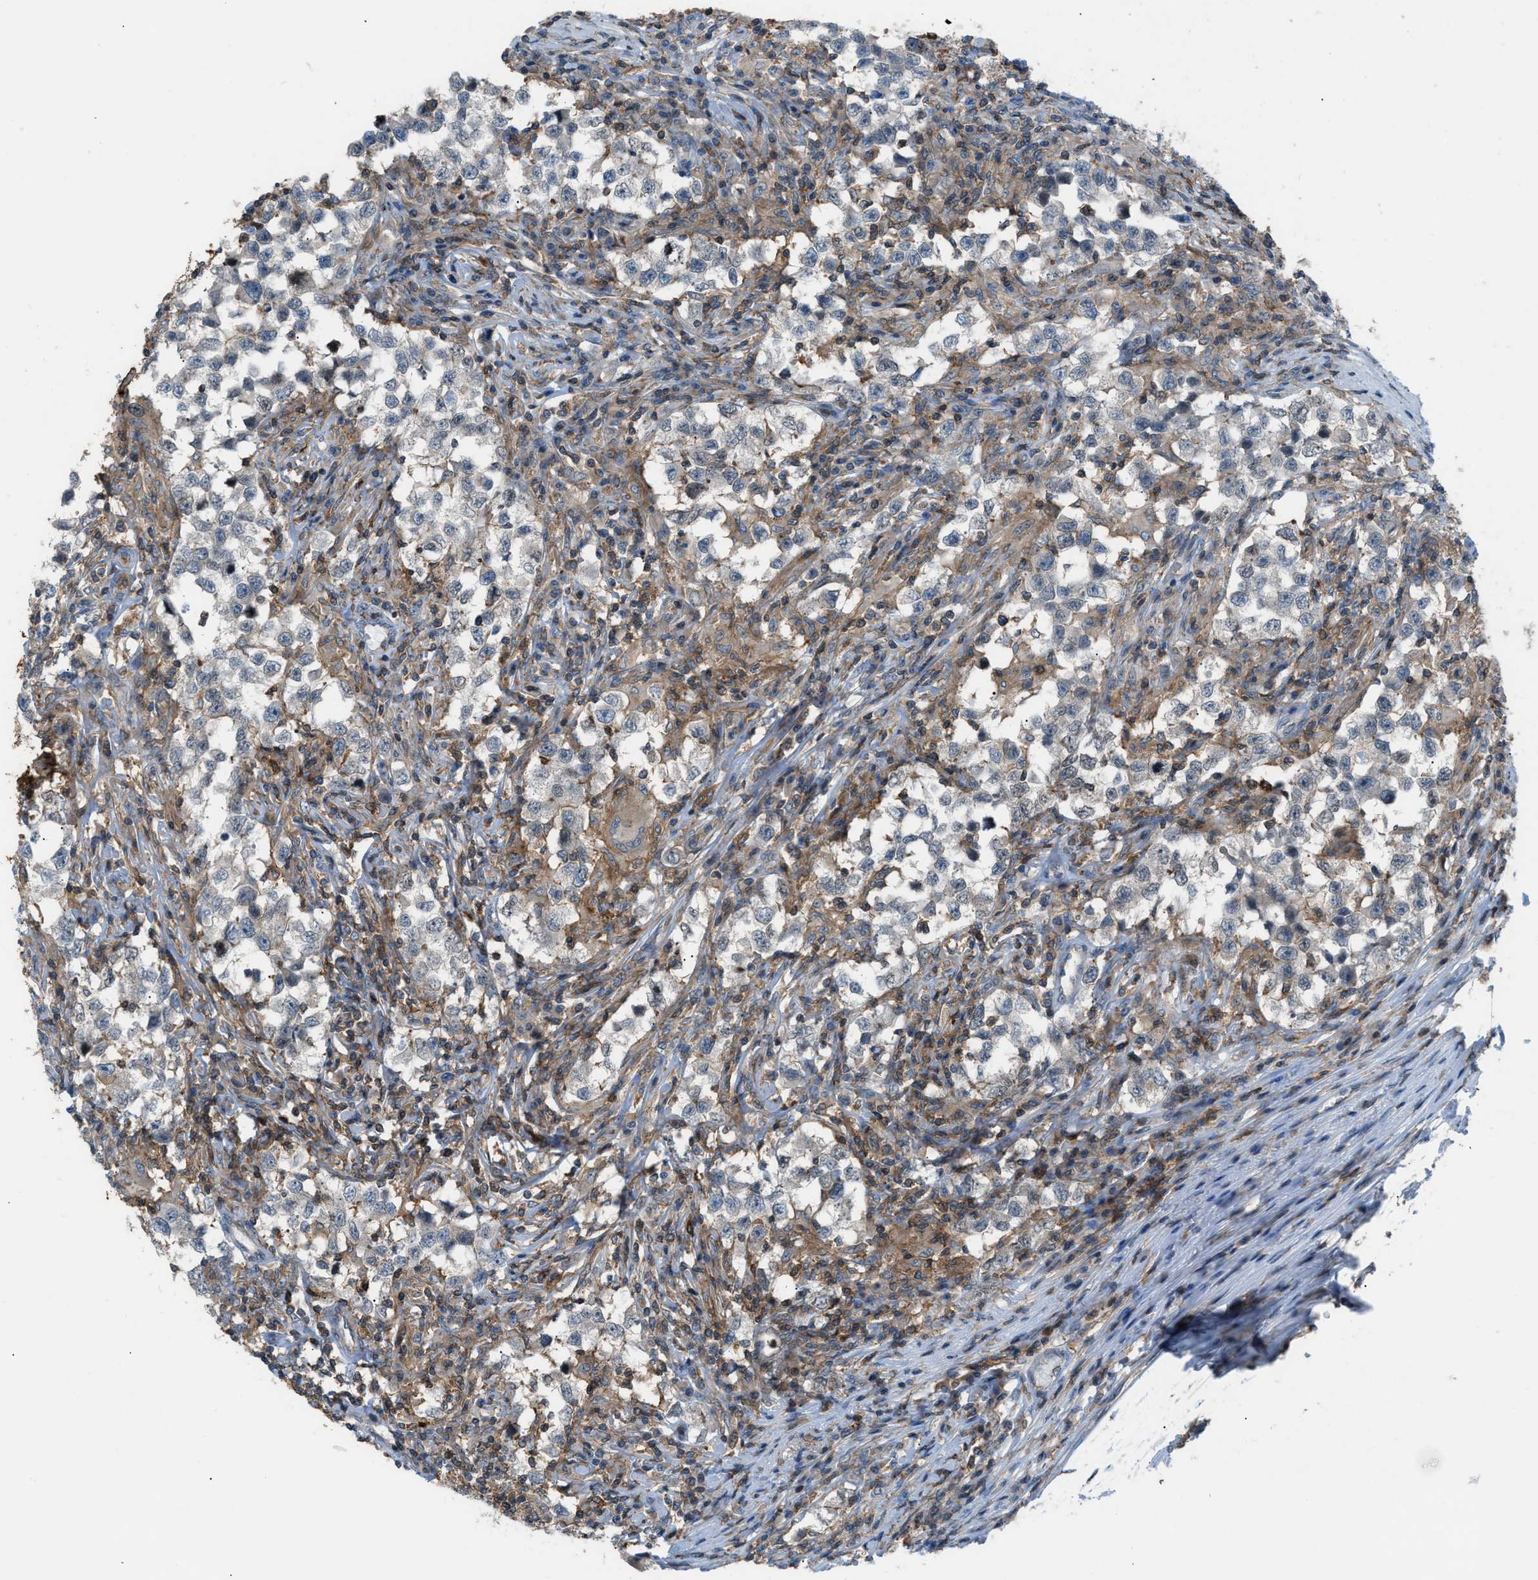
{"staining": {"intensity": "negative", "quantity": "none", "location": "none"}, "tissue": "testis cancer", "cell_type": "Tumor cells", "image_type": "cancer", "snomed": [{"axis": "morphology", "description": "Carcinoma, Embryonal, NOS"}, {"axis": "topography", "description": "Testis"}], "caption": "IHC of testis cancer (embryonal carcinoma) shows no positivity in tumor cells.", "gene": "DYRK1A", "patient": {"sex": "male", "age": 21}}